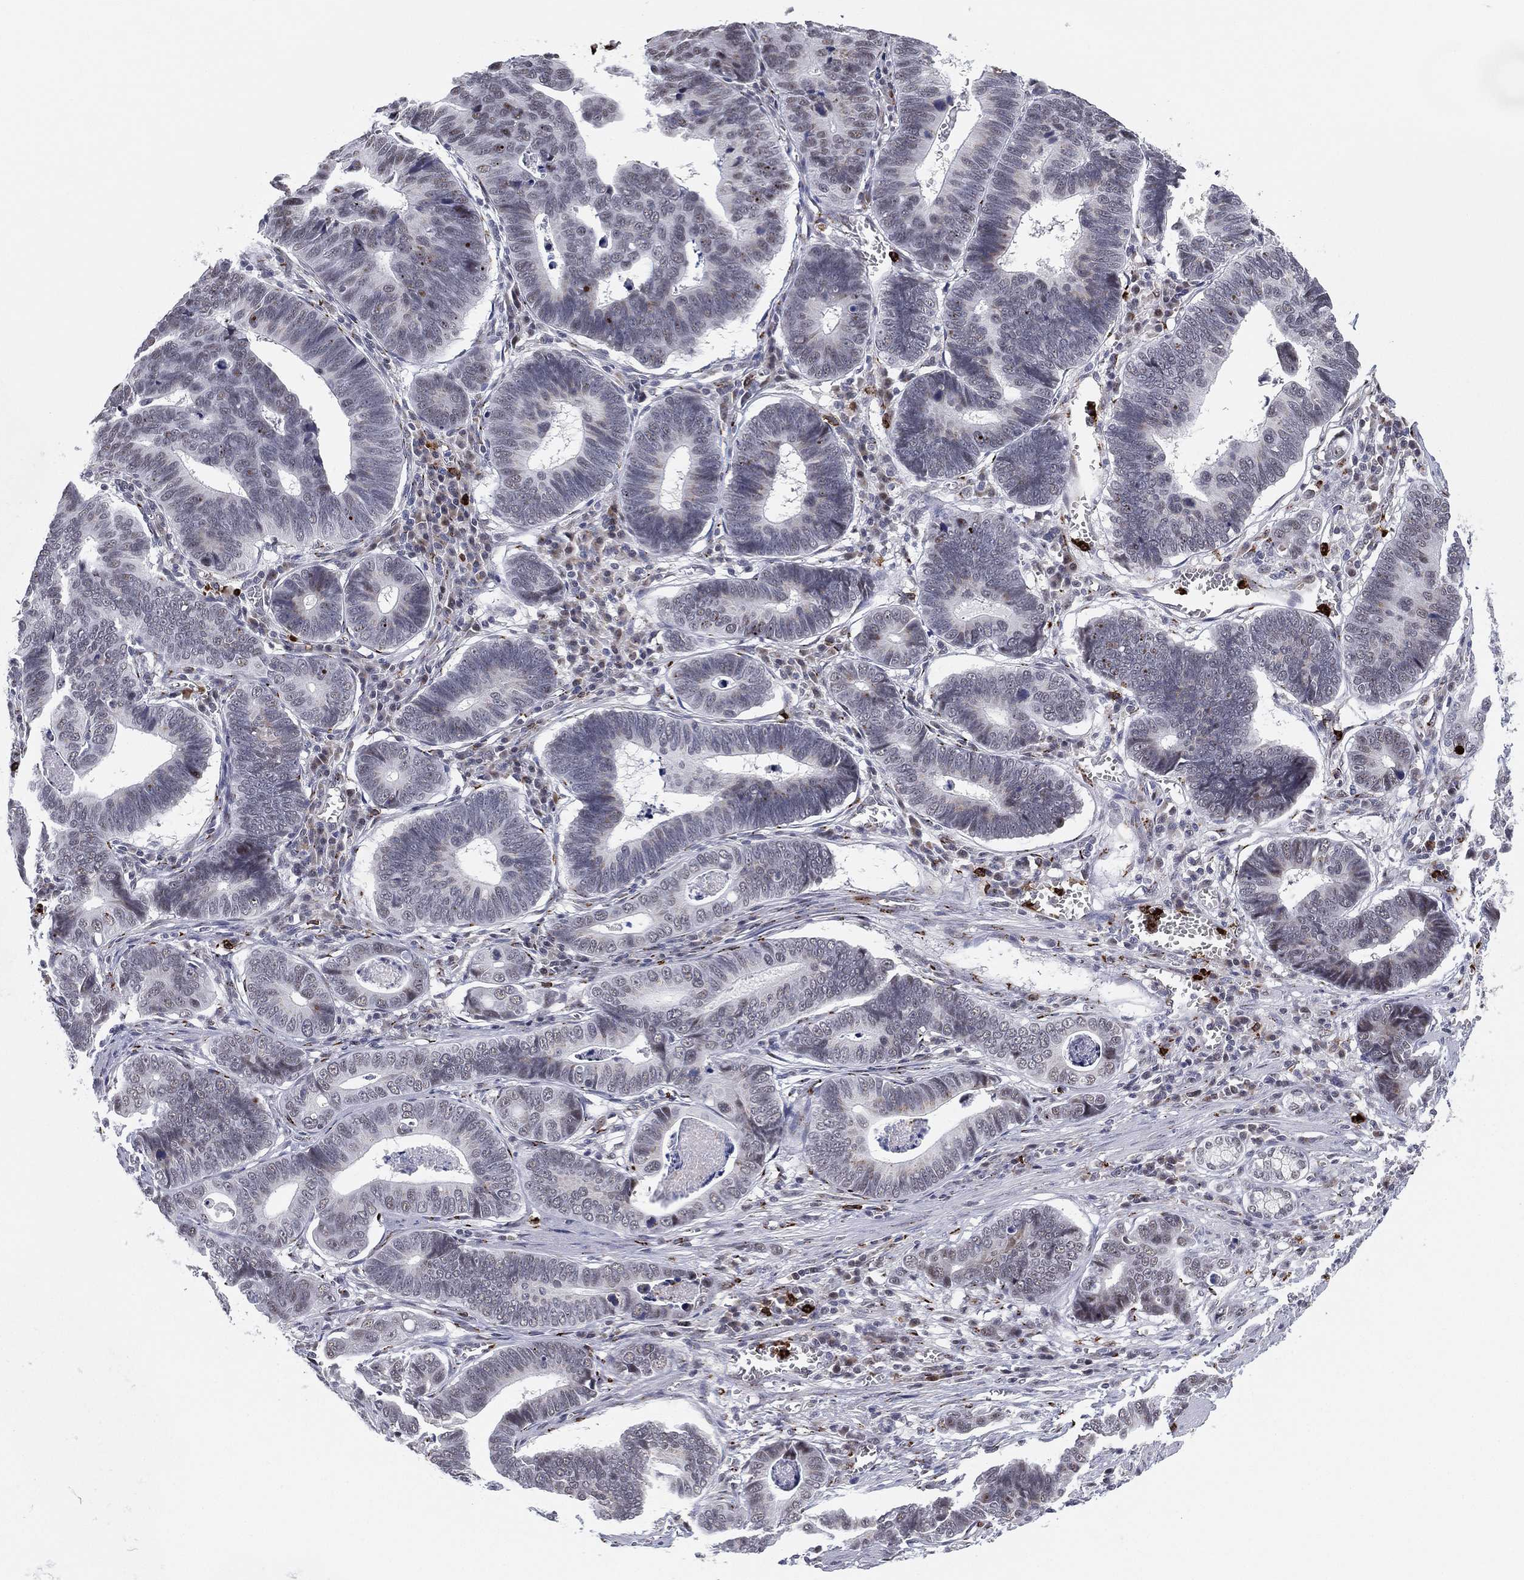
{"staining": {"intensity": "negative", "quantity": "none", "location": "none"}, "tissue": "stomach cancer", "cell_type": "Tumor cells", "image_type": "cancer", "snomed": [{"axis": "morphology", "description": "Adenocarcinoma, NOS"}, {"axis": "topography", "description": "Stomach"}], "caption": "High power microscopy micrograph of an IHC image of stomach adenocarcinoma, revealing no significant expression in tumor cells.", "gene": "CD177", "patient": {"sex": "male", "age": 84}}